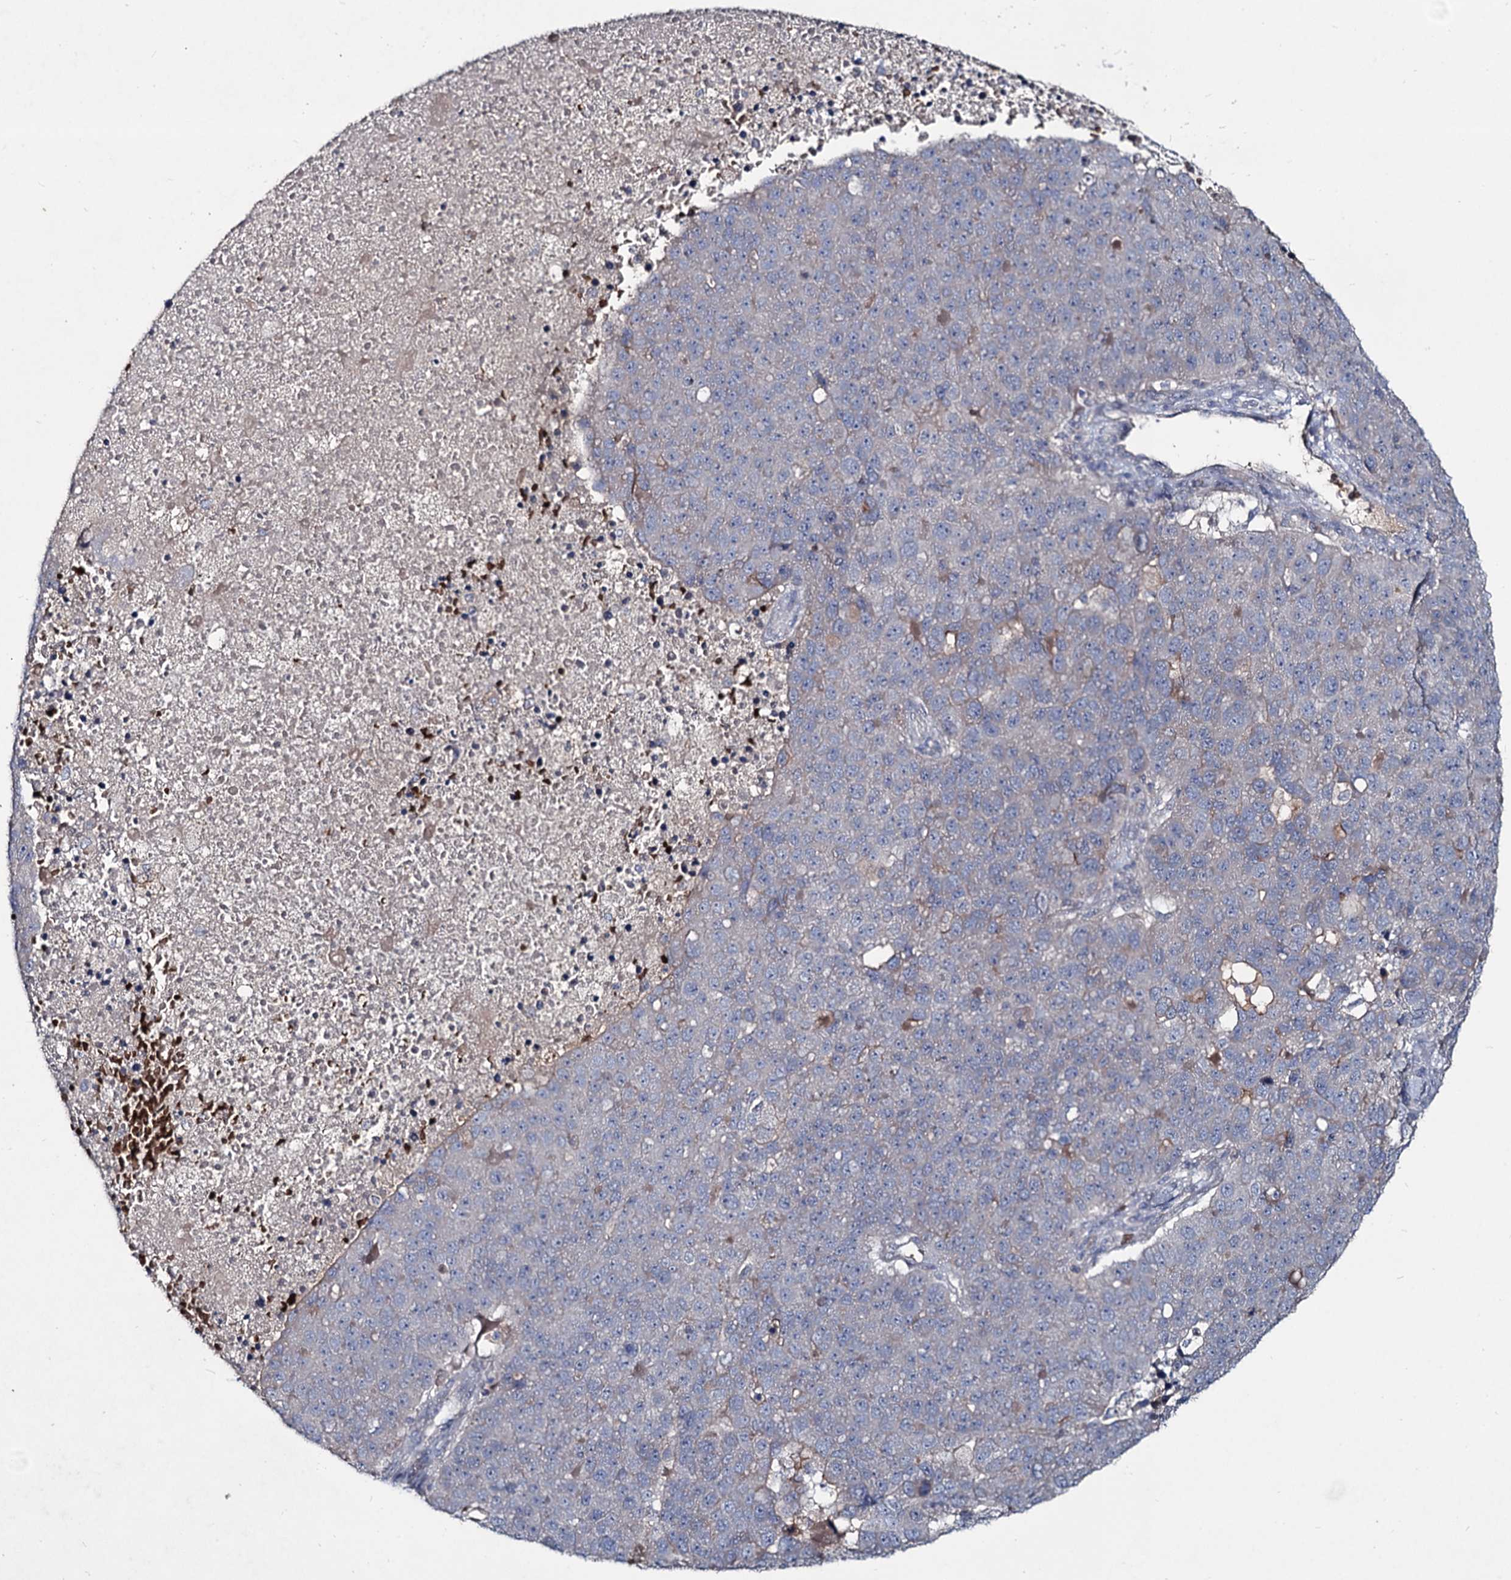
{"staining": {"intensity": "negative", "quantity": "none", "location": "none"}, "tissue": "pancreatic cancer", "cell_type": "Tumor cells", "image_type": "cancer", "snomed": [{"axis": "morphology", "description": "Adenocarcinoma, NOS"}, {"axis": "topography", "description": "Pancreas"}], "caption": "Pancreatic cancer (adenocarcinoma) was stained to show a protein in brown. There is no significant expression in tumor cells.", "gene": "RNF6", "patient": {"sex": "female", "age": 61}}